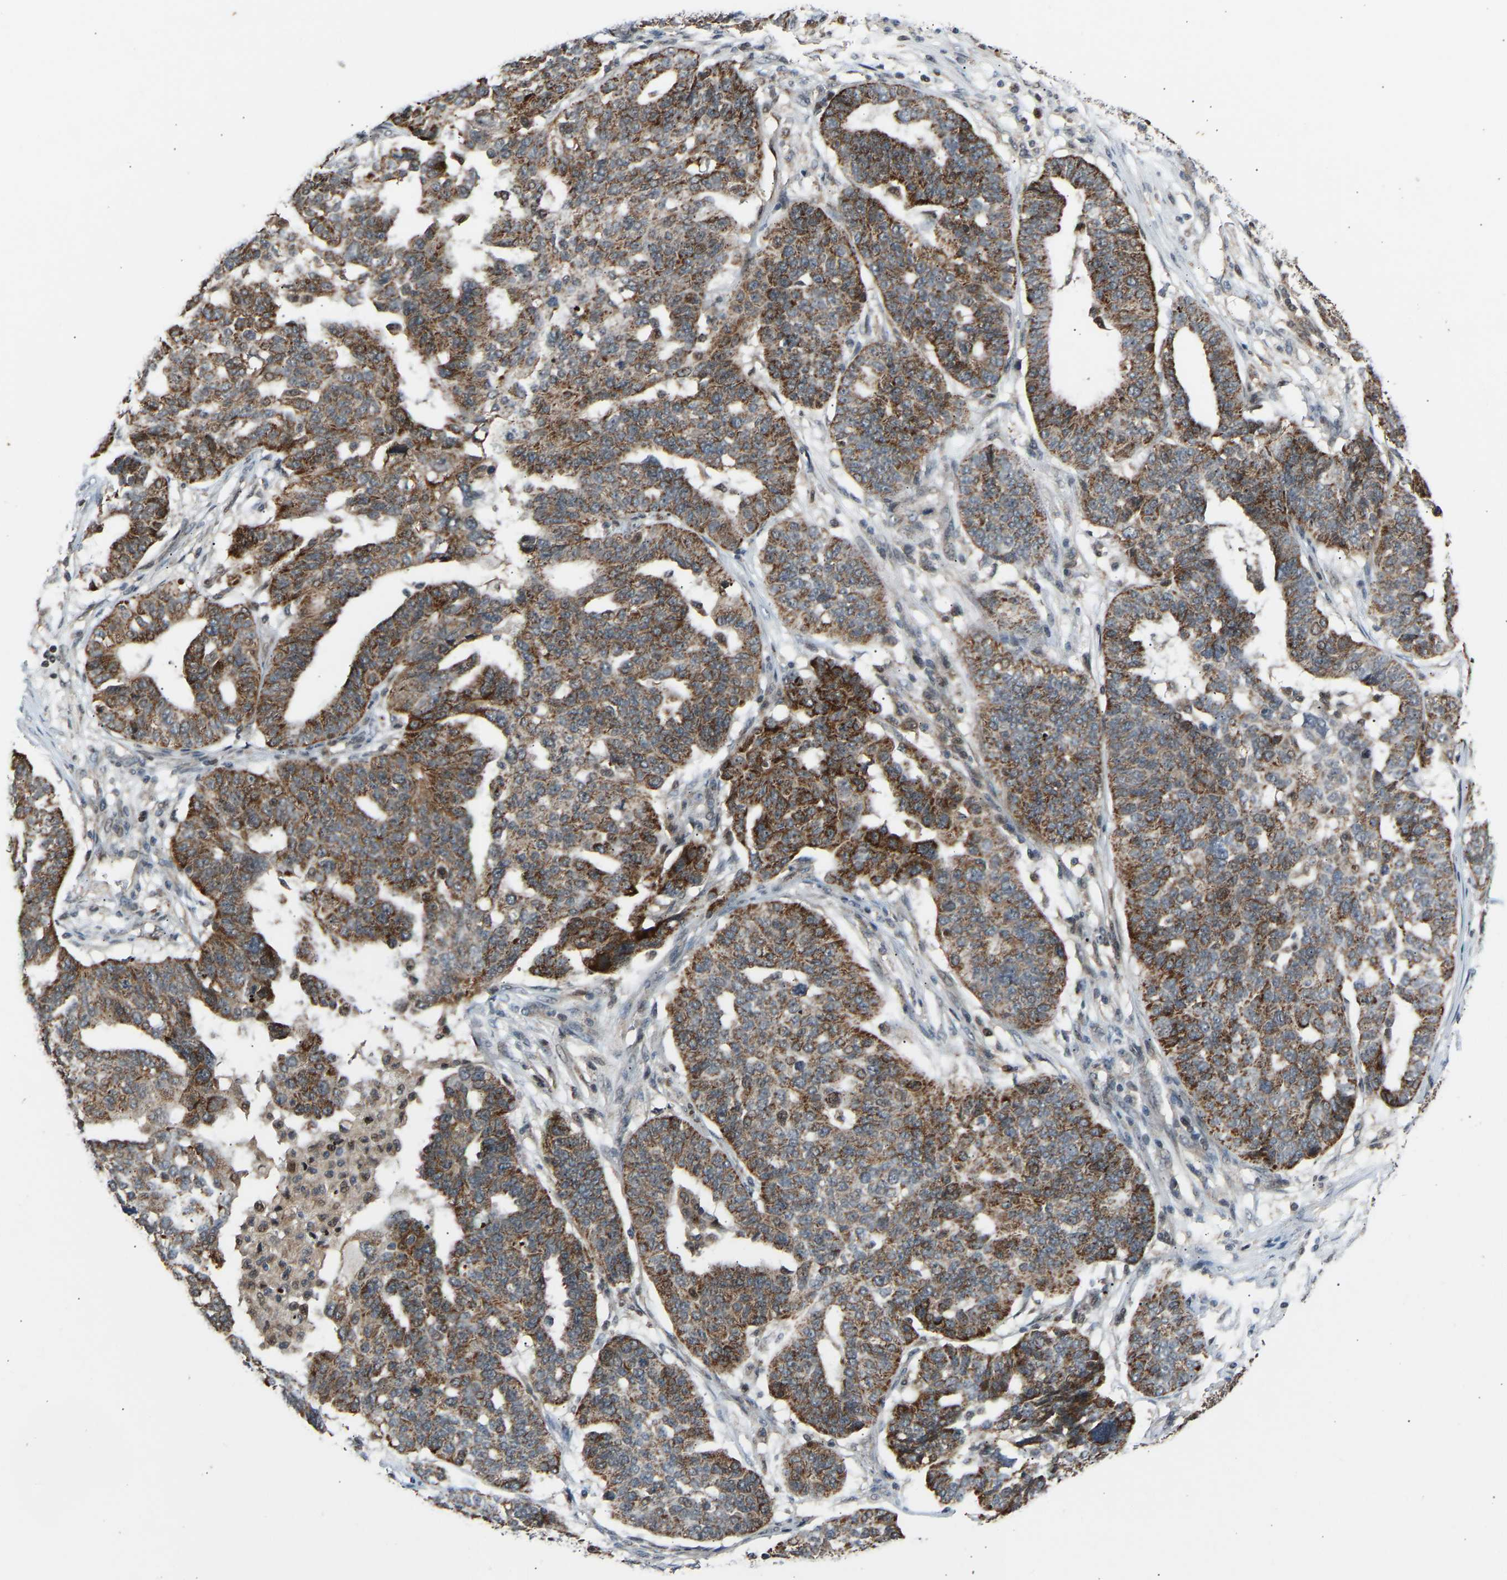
{"staining": {"intensity": "moderate", "quantity": ">75%", "location": "cytoplasmic/membranous"}, "tissue": "ovarian cancer", "cell_type": "Tumor cells", "image_type": "cancer", "snomed": [{"axis": "morphology", "description": "Cystadenocarcinoma, serous, NOS"}, {"axis": "topography", "description": "Ovary"}], "caption": "The micrograph displays immunohistochemical staining of serous cystadenocarcinoma (ovarian). There is moderate cytoplasmic/membranous staining is identified in approximately >75% of tumor cells. Immunohistochemistry stains the protein in brown and the nuclei are stained blue.", "gene": "SLIRP", "patient": {"sex": "female", "age": 59}}